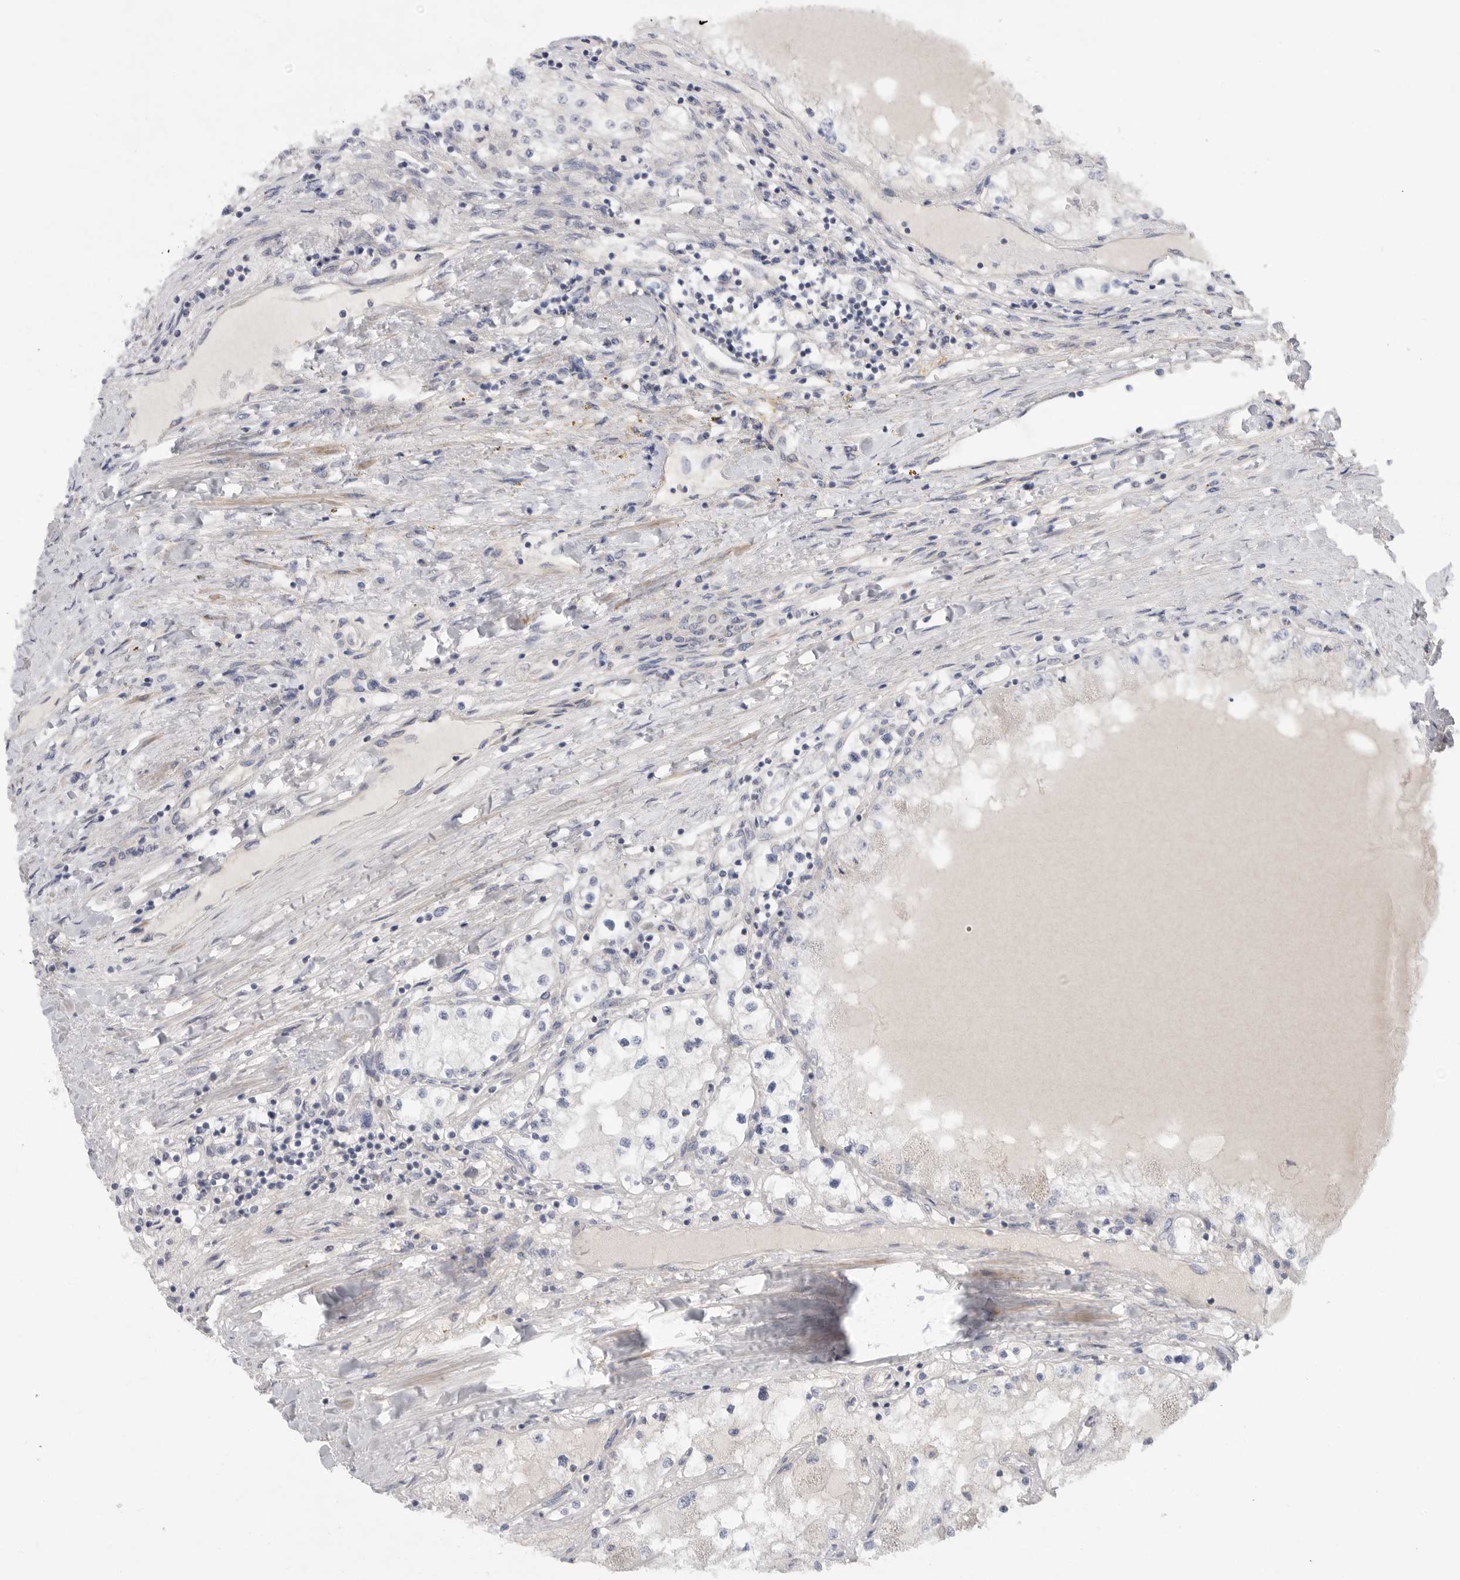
{"staining": {"intensity": "negative", "quantity": "none", "location": "none"}, "tissue": "renal cancer", "cell_type": "Tumor cells", "image_type": "cancer", "snomed": [{"axis": "morphology", "description": "Adenocarcinoma, NOS"}, {"axis": "topography", "description": "Kidney"}], "caption": "IHC image of renal adenocarcinoma stained for a protein (brown), which shows no positivity in tumor cells. (DAB (3,3'-diaminobenzidine) immunohistochemistry (IHC), high magnification).", "gene": "MTFR1L", "patient": {"sex": "male", "age": 68}}